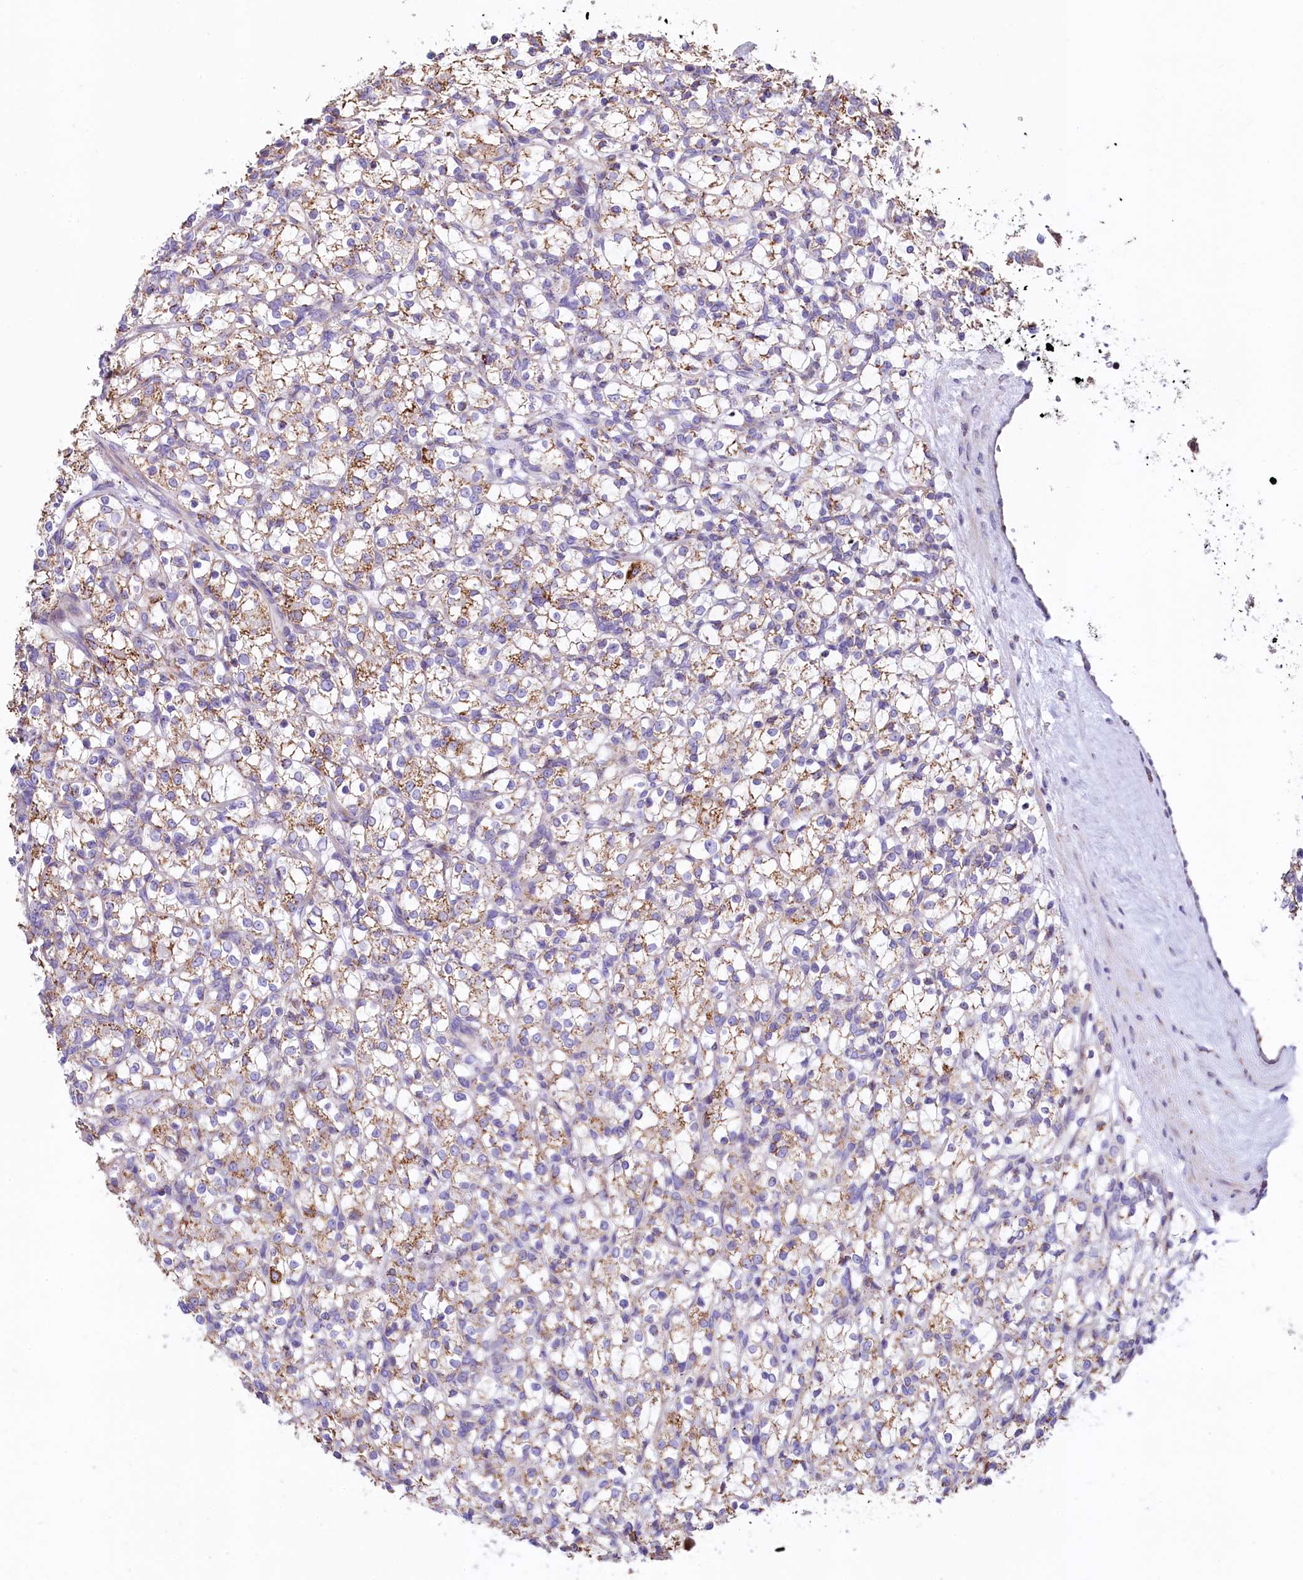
{"staining": {"intensity": "moderate", "quantity": "25%-75%", "location": "cytoplasmic/membranous"}, "tissue": "renal cancer", "cell_type": "Tumor cells", "image_type": "cancer", "snomed": [{"axis": "morphology", "description": "Adenocarcinoma, NOS"}, {"axis": "topography", "description": "Kidney"}], "caption": "Renal adenocarcinoma stained with a protein marker shows moderate staining in tumor cells.", "gene": "VWCE", "patient": {"sex": "female", "age": 69}}